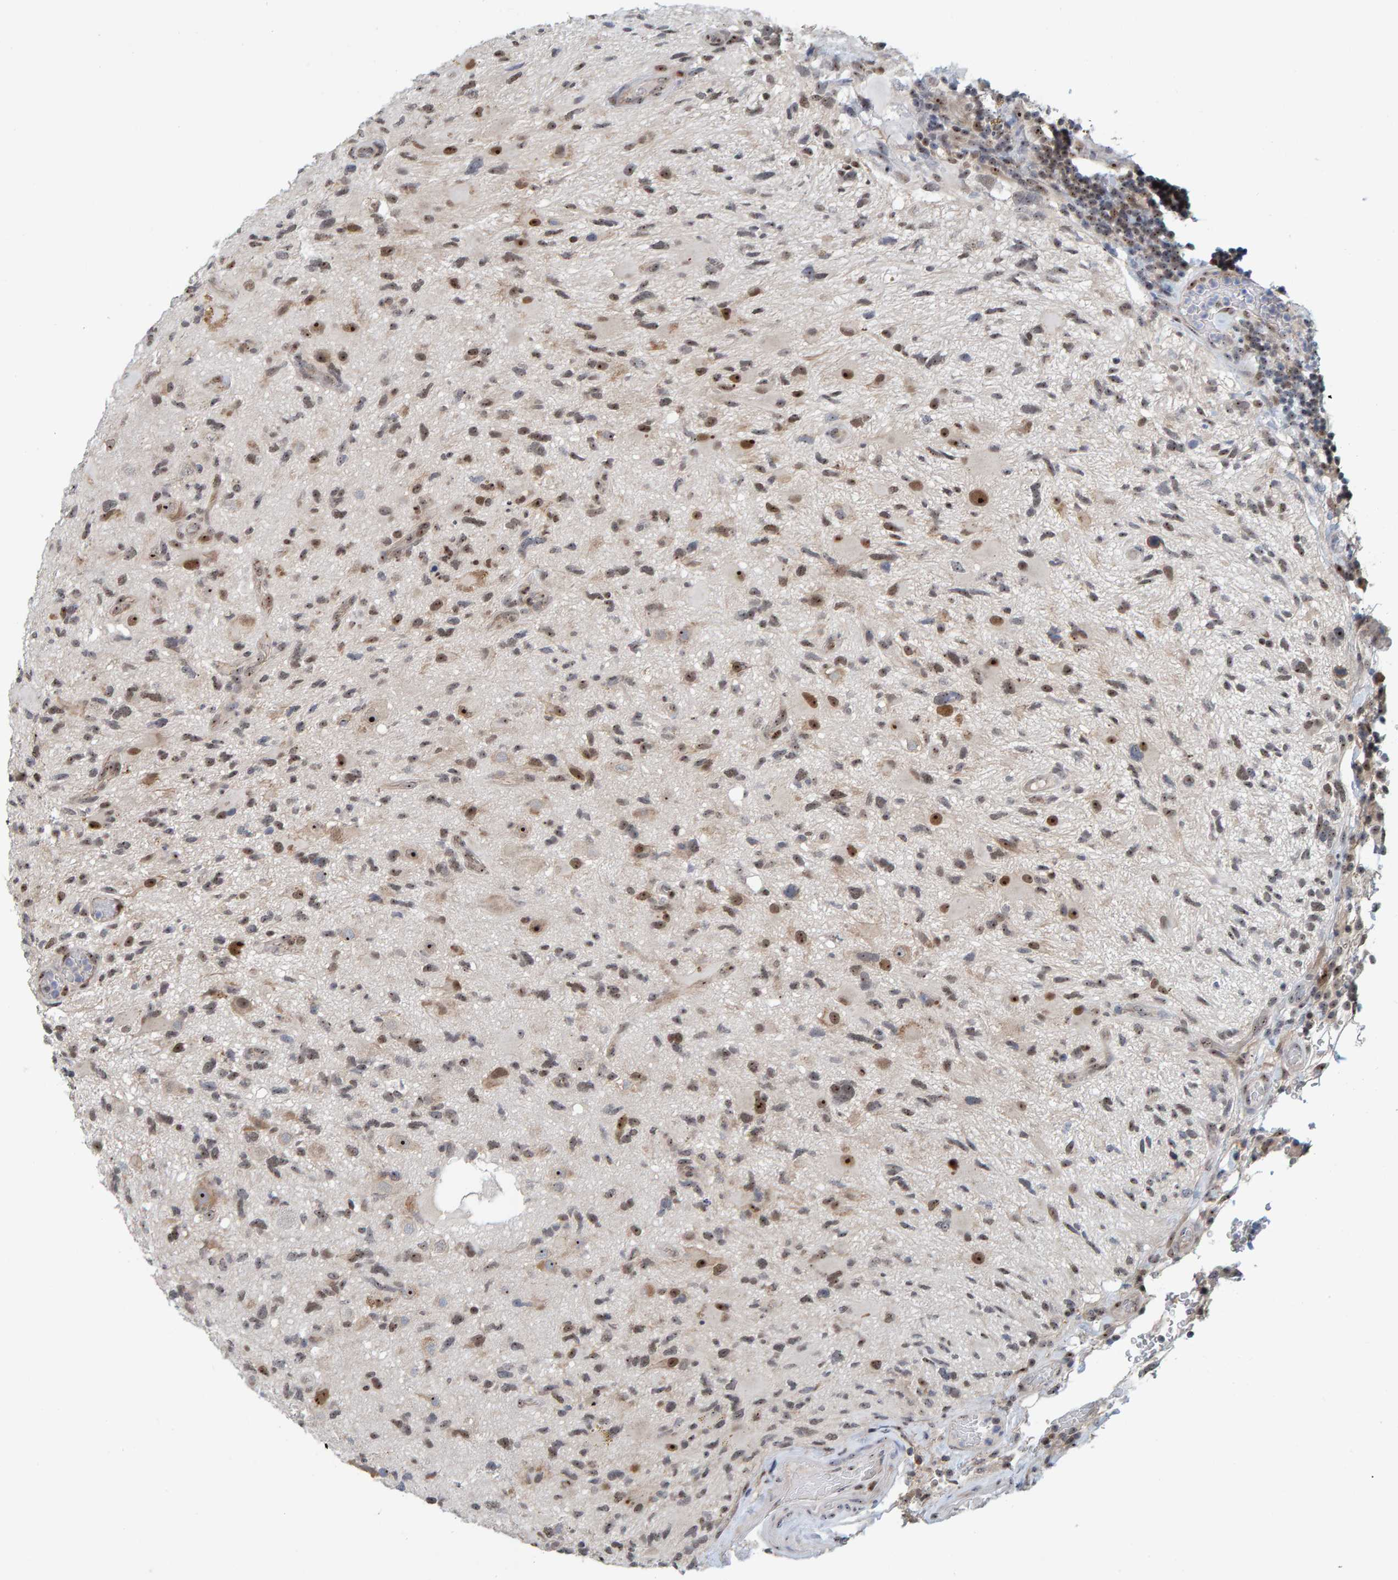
{"staining": {"intensity": "moderate", "quantity": "25%-75%", "location": "nuclear"}, "tissue": "glioma", "cell_type": "Tumor cells", "image_type": "cancer", "snomed": [{"axis": "morphology", "description": "Glioma, malignant, High grade"}, {"axis": "topography", "description": "Brain"}], "caption": "About 25%-75% of tumor cells in human malignant glioma (high-grade) reveal moderate nuclear protein expression as visualized by brown immunohistochemical staining.", "gene": "POLR1E", "patient": {"sex": "male", "age": 33}}